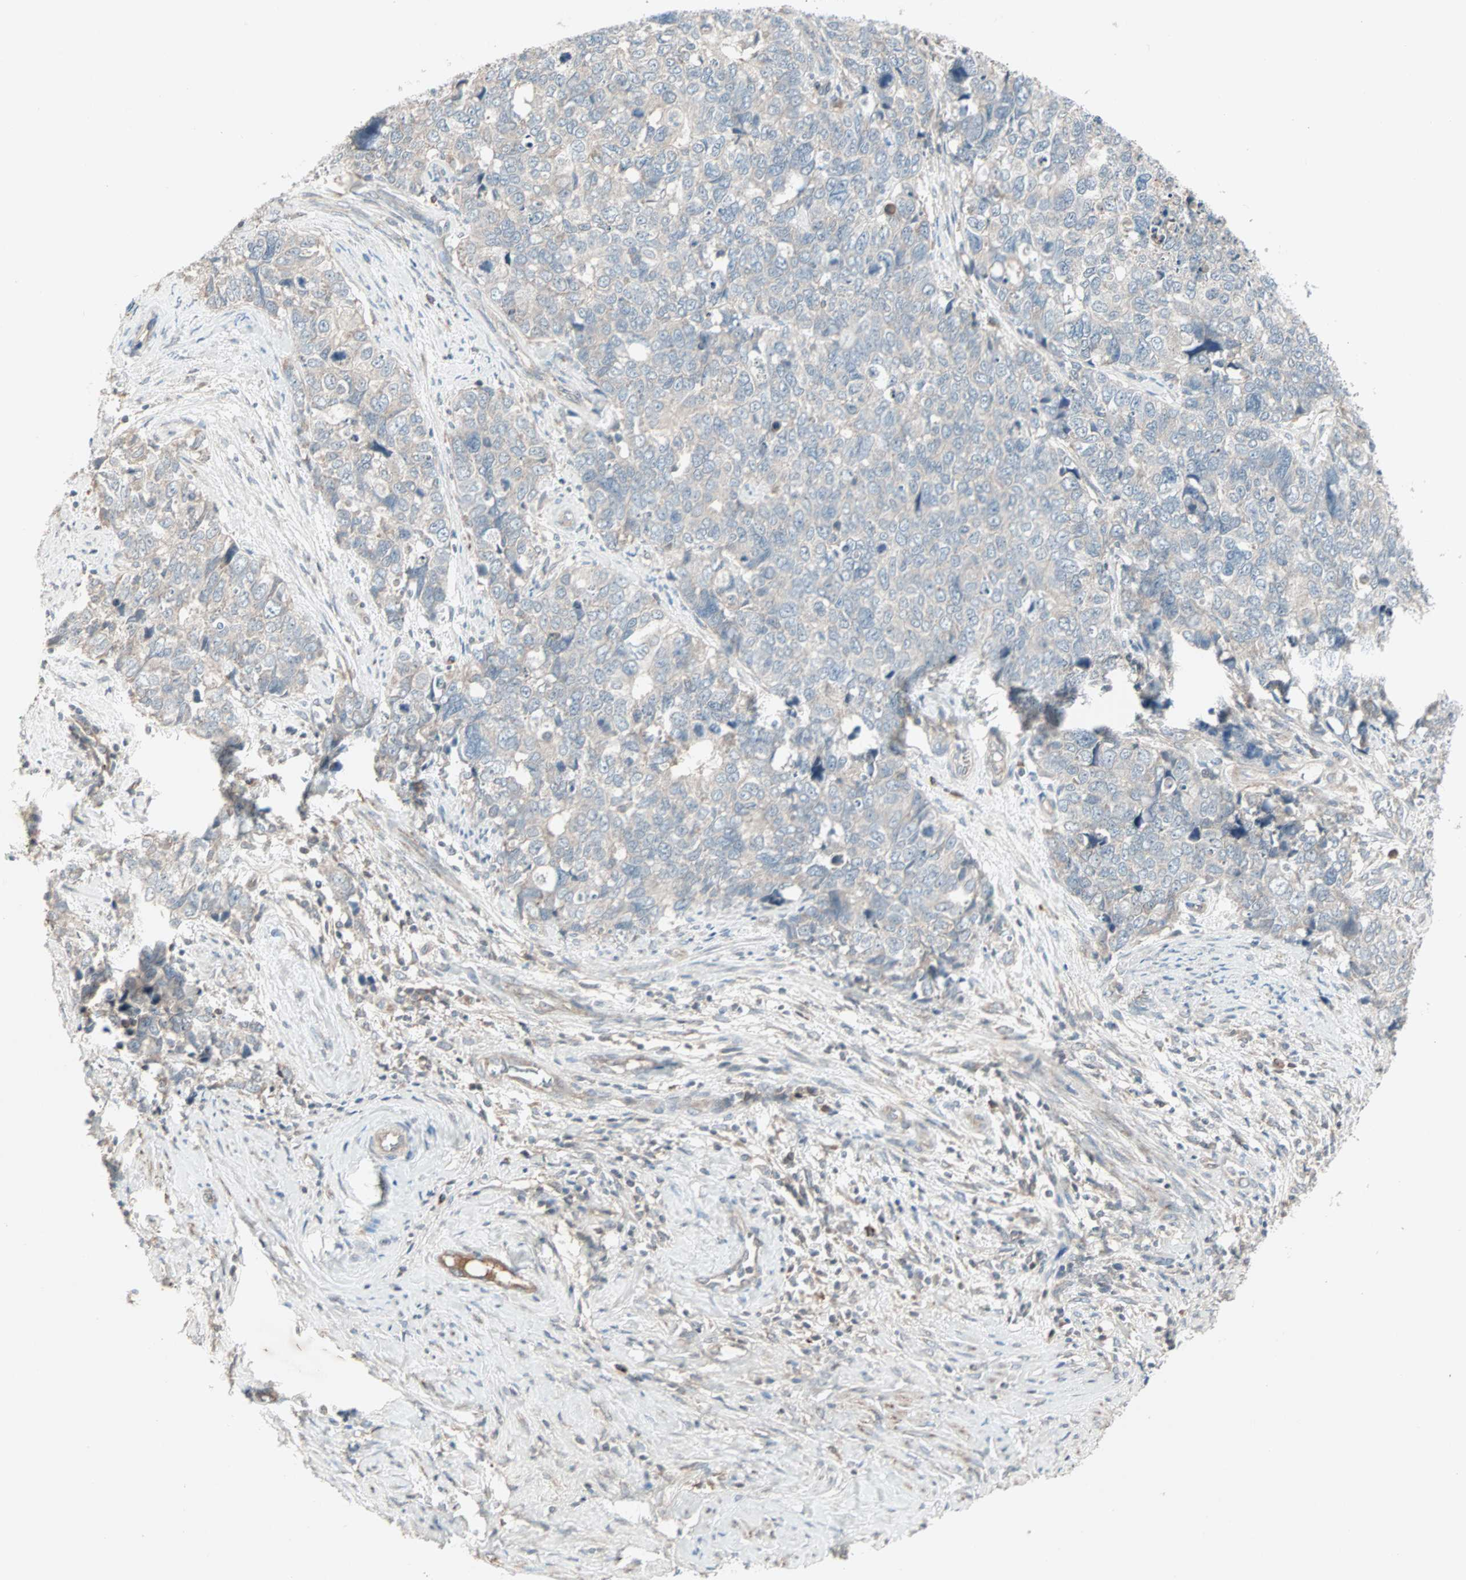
{"staining": {"intensity": "negative", "quantity": "none", "location": "none"}, "tissue": "cervical cancer", "cell_type": "Tumor cells", "image_type": "cancer", "snomed": [{"axis": "morphology", "description": "Squamous cell carcinoma, NOS"}, {"axis": "topography", "description": "Cervix"}], "caption": "Tumor cells show no significant protein expression in cervical cancer (squamous cell carcinoma).", "gene": "JMJD7-PLA2G4B", "patient": {"sex": "female", "age": 63}}